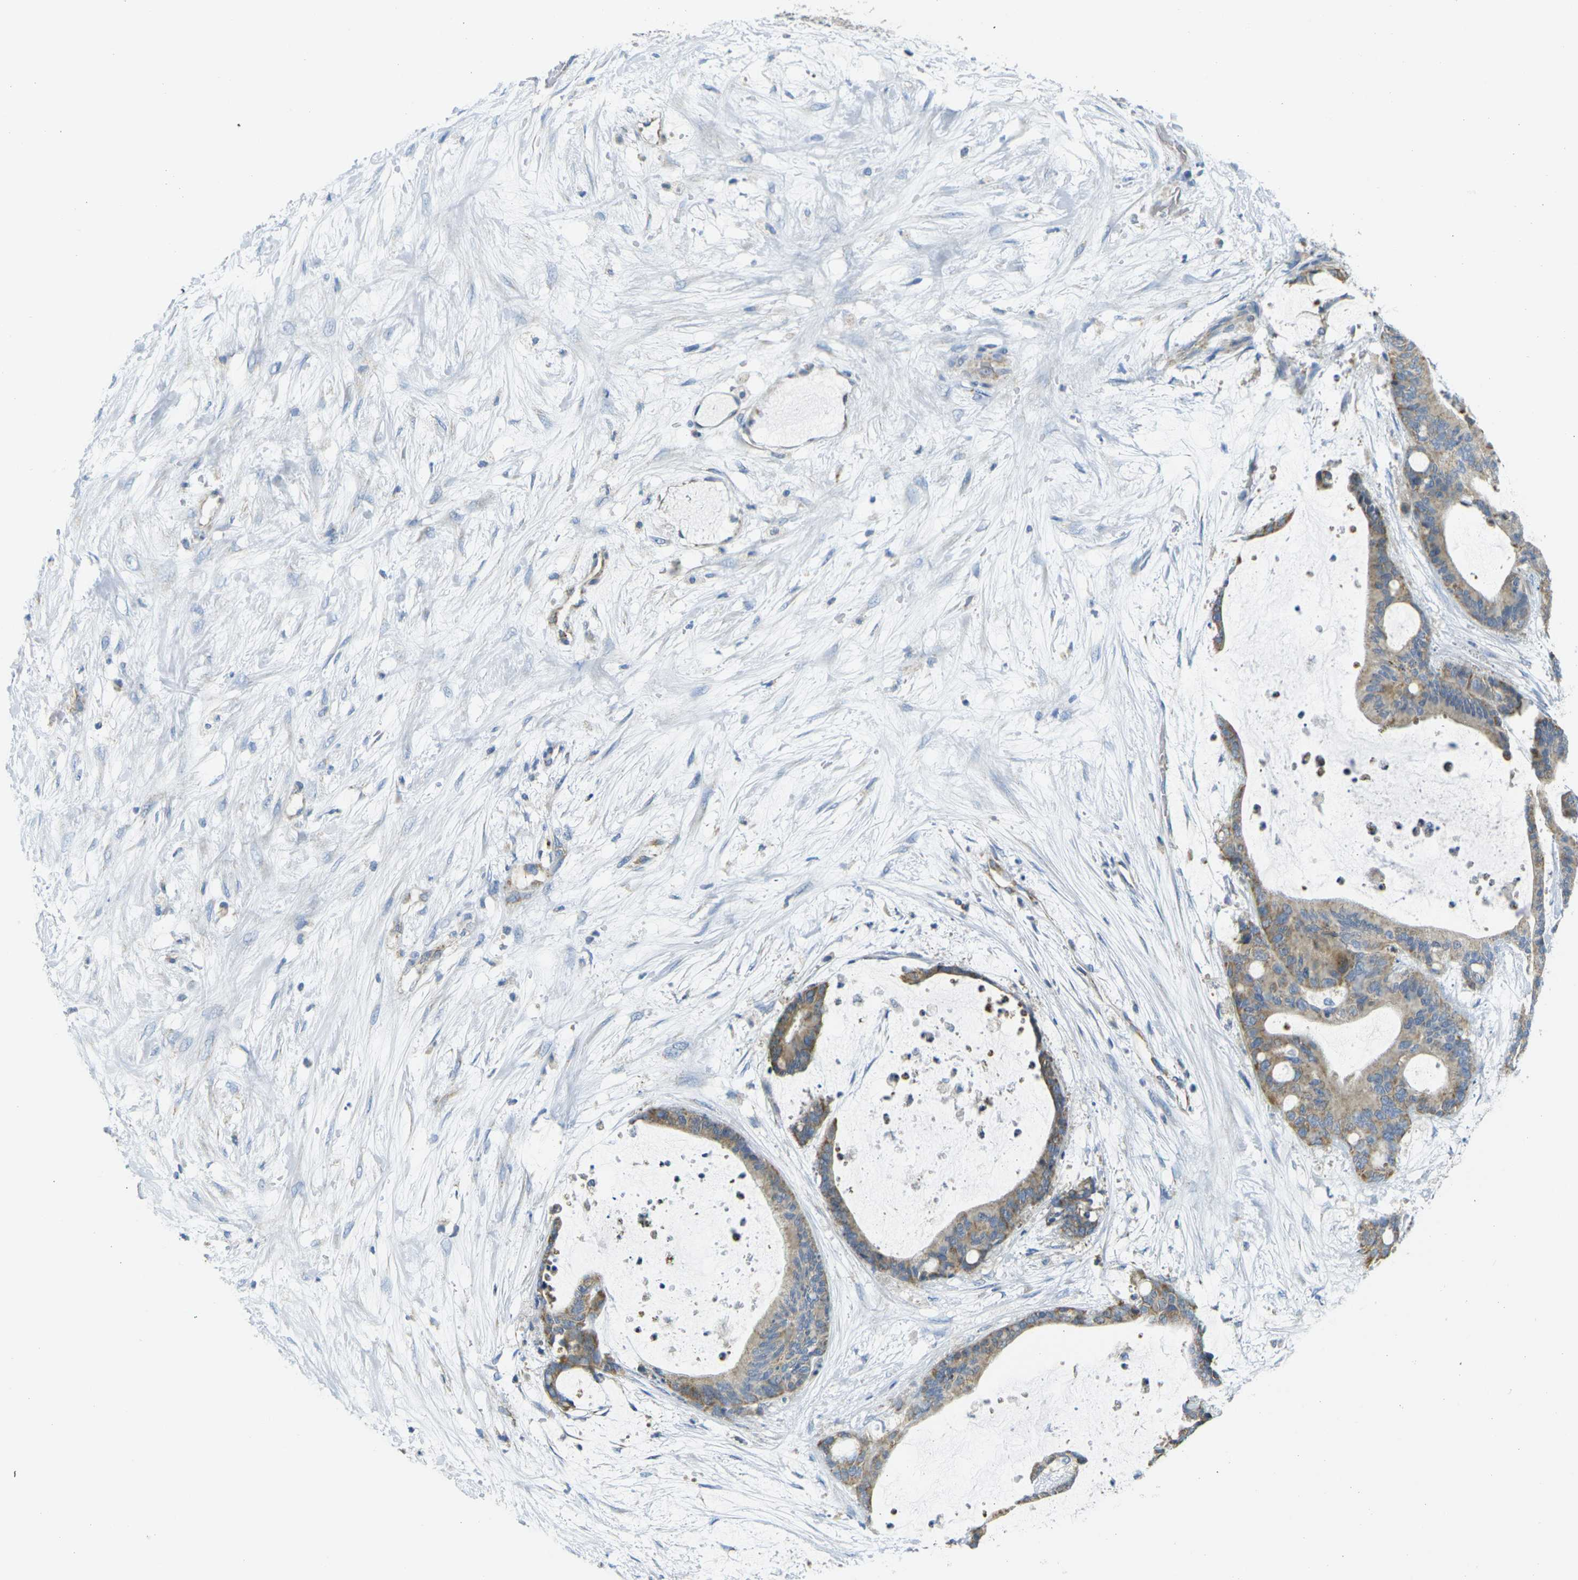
{"staining": {"intensity": "moderate", "quantity": ">75%", "location": "cytoplasmic/membranous"}, "tissue": "liver cancer", "cell_type": "Tumor cells", "image_type": "cancer", "snomed": [{"axis": "morphology", "description": "Cholangiocarcinoma"}, {"axis": "topography", "description": "Liver"}], "caption": "High-power microscopy captured an IHC photomicrograph of liver cancer, revealing moderate cytoplasmic/membranous positivity in approximately >75% of tumor cells.", "gene": "PARD6B", "patient": {"sex": "female", "age": 73}}